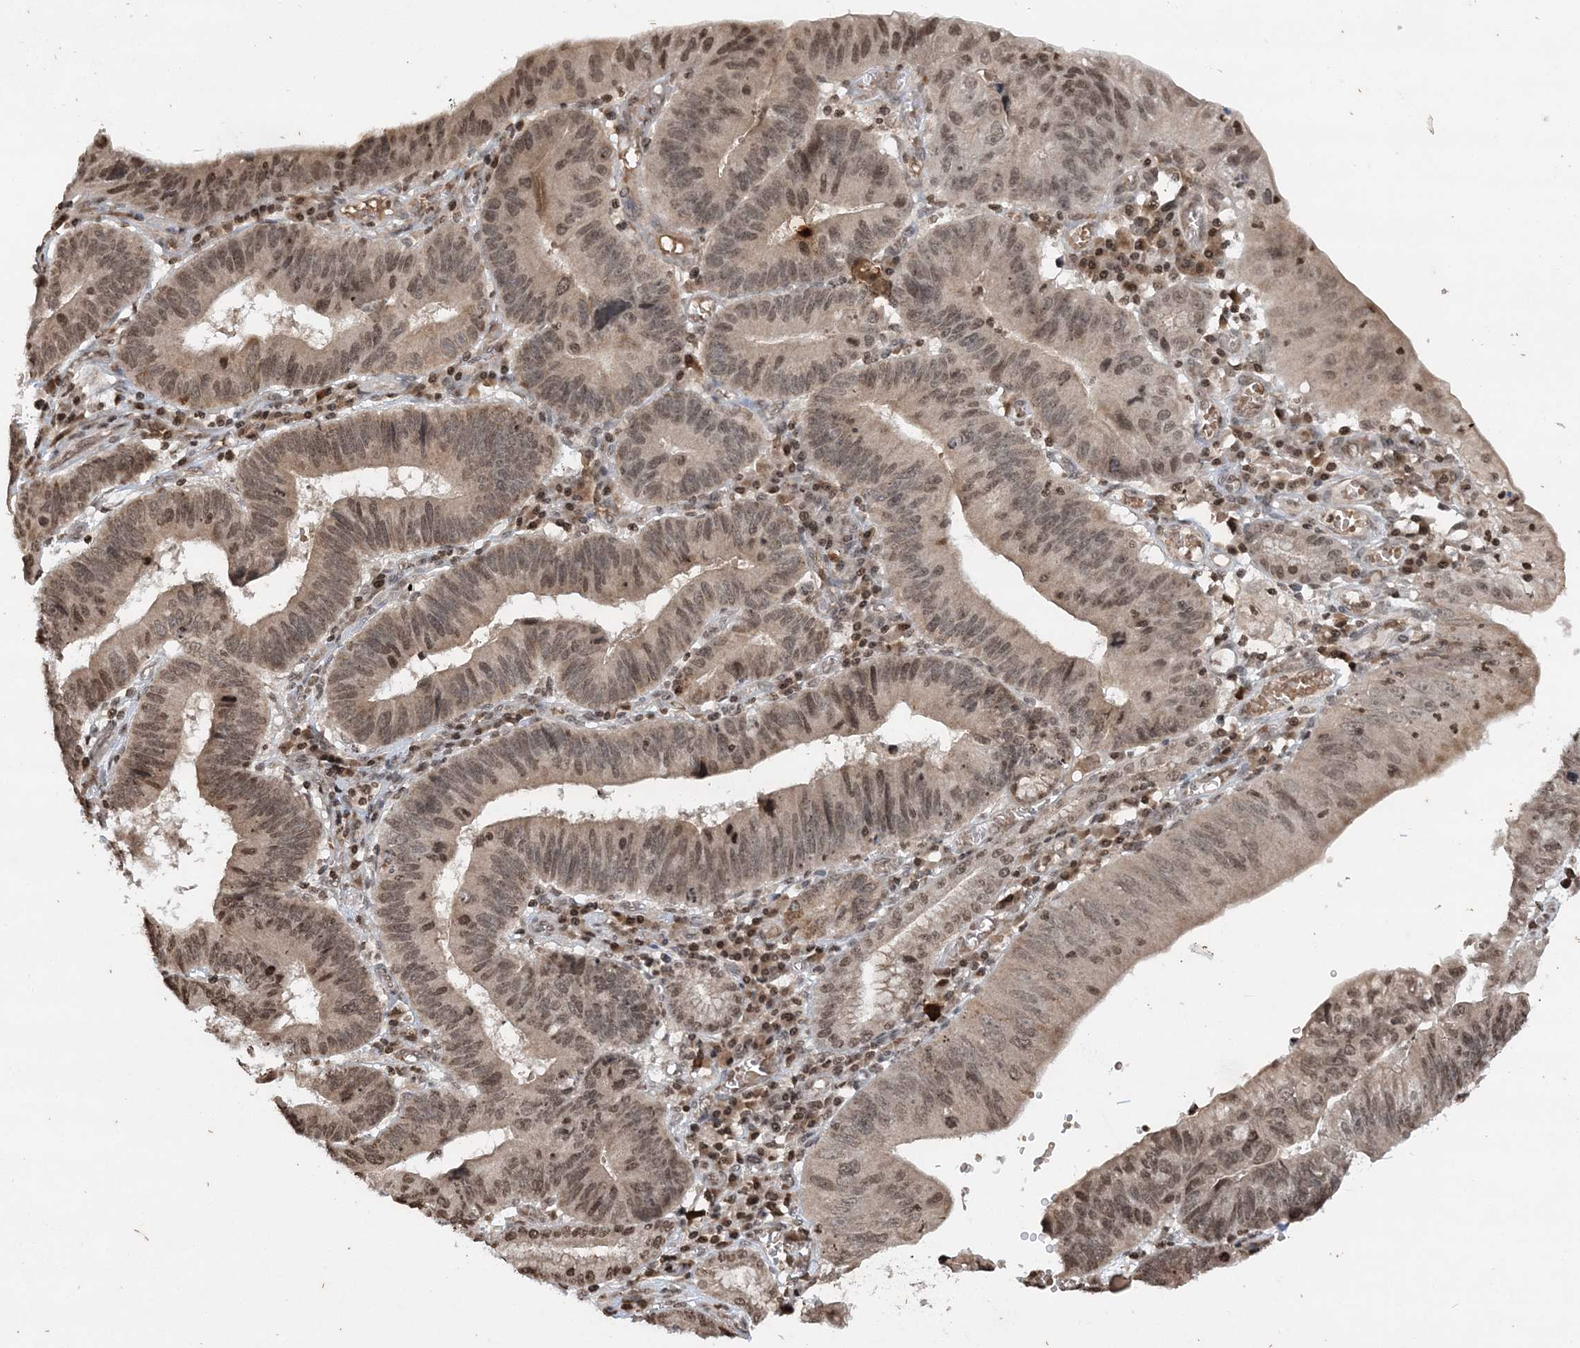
{"staining": {"intensity": "moderate", "quantity": ">75%", "location": "nuclear"}, "tissue": "stomach cancer", "cell_type": "Tumor cells", "image_type": "cancer", "snomed": [{"axis": "morphology", "description": "Adenocarcinoma, NOS"}, {"axis": "topography", "description": "Stomach"}], "caption": "IHC histopathology image of neoplastic tissue: human stomach cancer stained using IHC shows medium levels of moderate protein expression localized specifically in the nuclear of tumor cells, appearing as a nuclear brown color.", "gene": "NEDD9", "patient": {"sex": "male", "age": 59}}